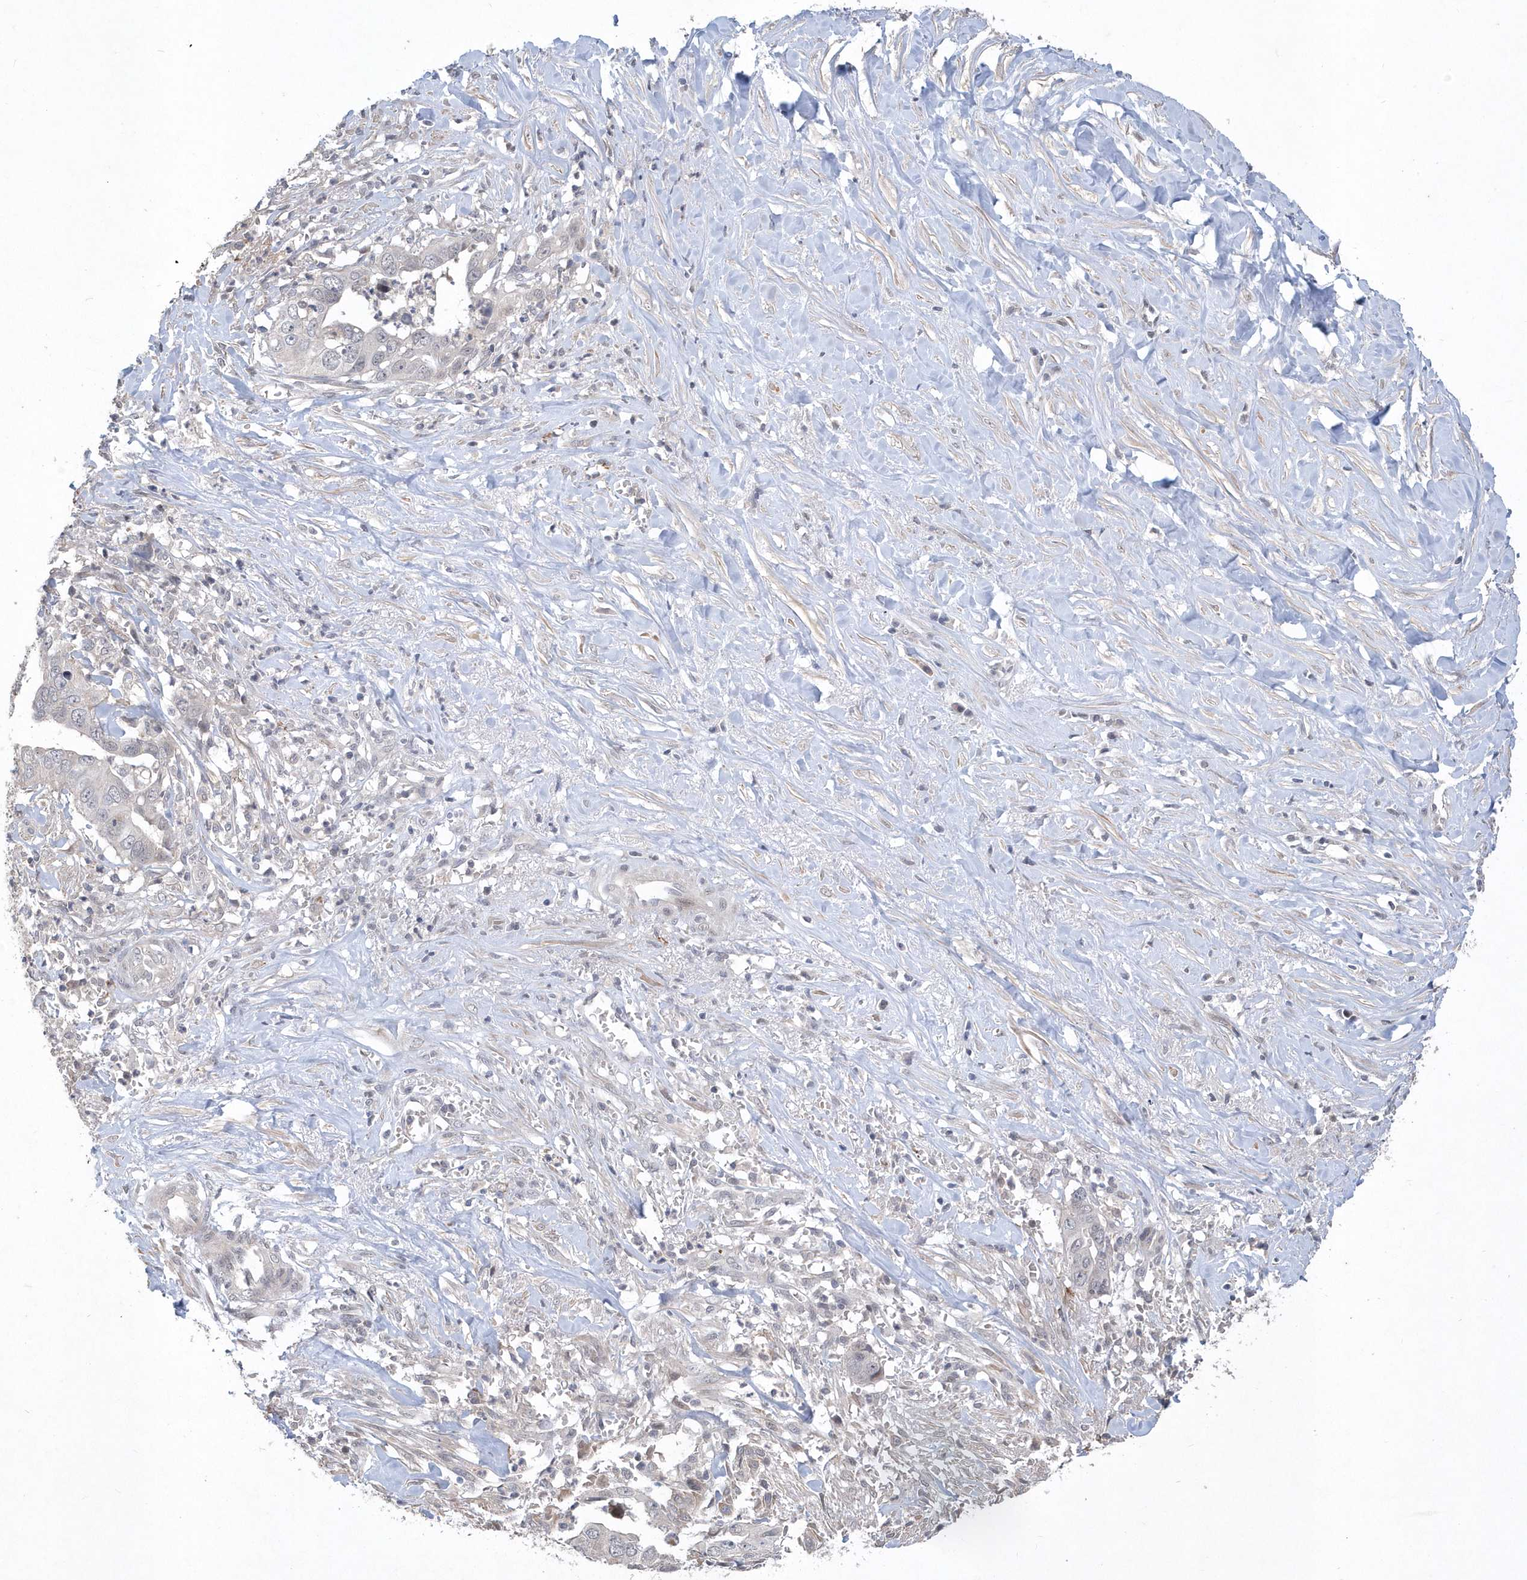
{"staining": {"intensity": "negative", "quantity": "none", "location": "none"}, "tissue": "liver cancer", "cell_type": "Tumor cells", "image_type": "cancer", "snomed": [{"axis": "morphology", "description": "Cholangiocarcinoma"}, {"axis": "topography", "description": "Liver"}], "caption": "Immunohistochemical staining of human liver cancer reveals no significant positivity in tumor cells. The staining was performed using DAB (3,3'-diaminobenzidine) to visualize the protein expression in brown, while the nuclei were stained in blue with hematoxylin (Magnification: 20x).", "gene": "TSPEAR", "patient": {"sex": "female", "age": 79}}